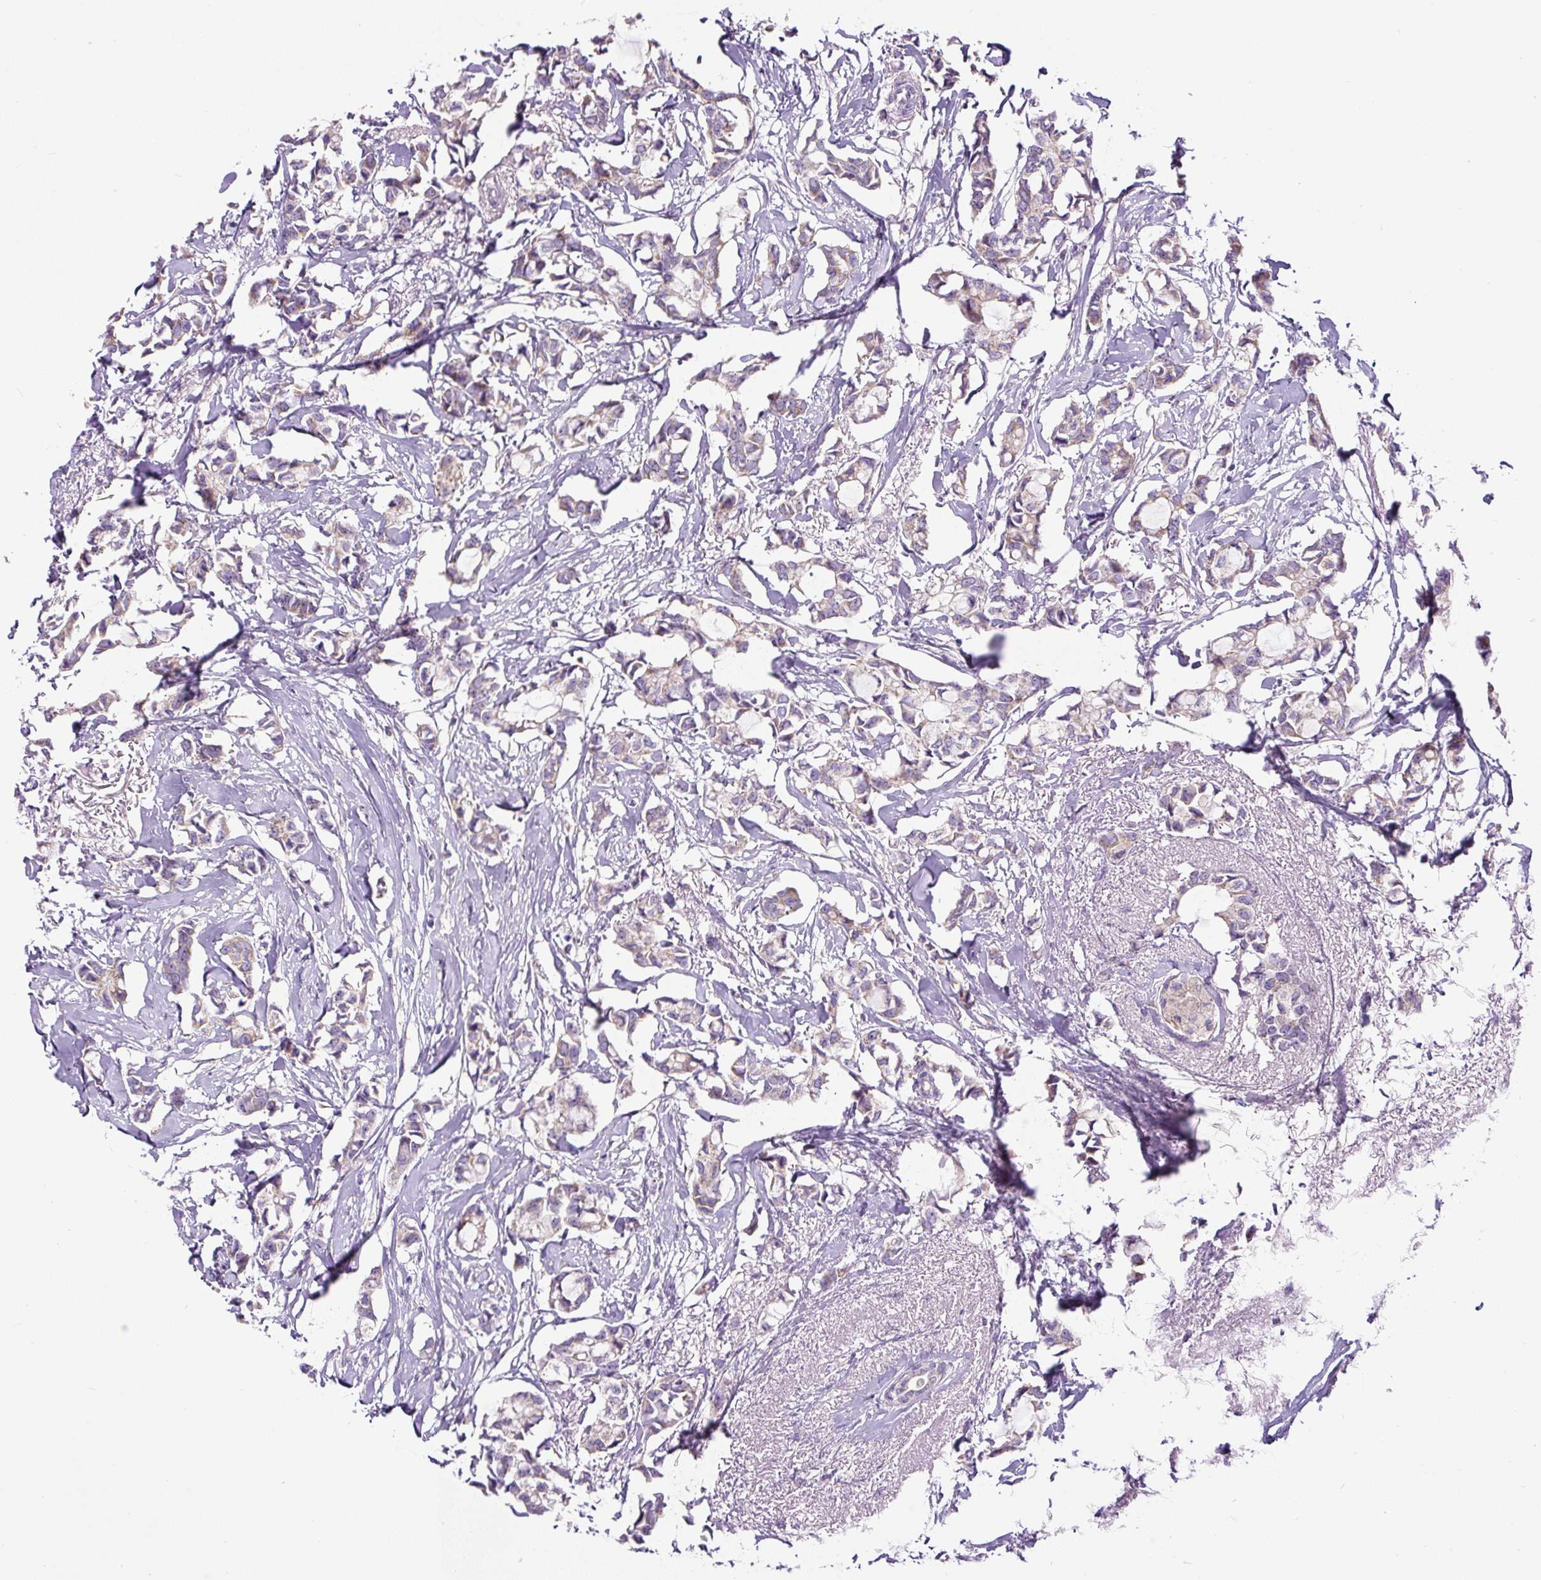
{"staining": {"intensity": "moderate", "quantity": "25%-75%", "location": "cytoplasmic/membranous"}, "tissue": "breast cancer", "cell_type": "Tumor cells", "image_type": "cancer", "snomed": [{"axis": "morphology", "description": "Duct carcinoma"}, {"axis": "topography", "description": "Breast"}], "caption": "Protein staining shows moderate cytoplasmic/membranous staining in approximately 25%-75% of tumor cells in breast cancer (invasive ductal carcinoma).", "gene": "ZNF596", "patient": {"sex": "female", "age": 73}}